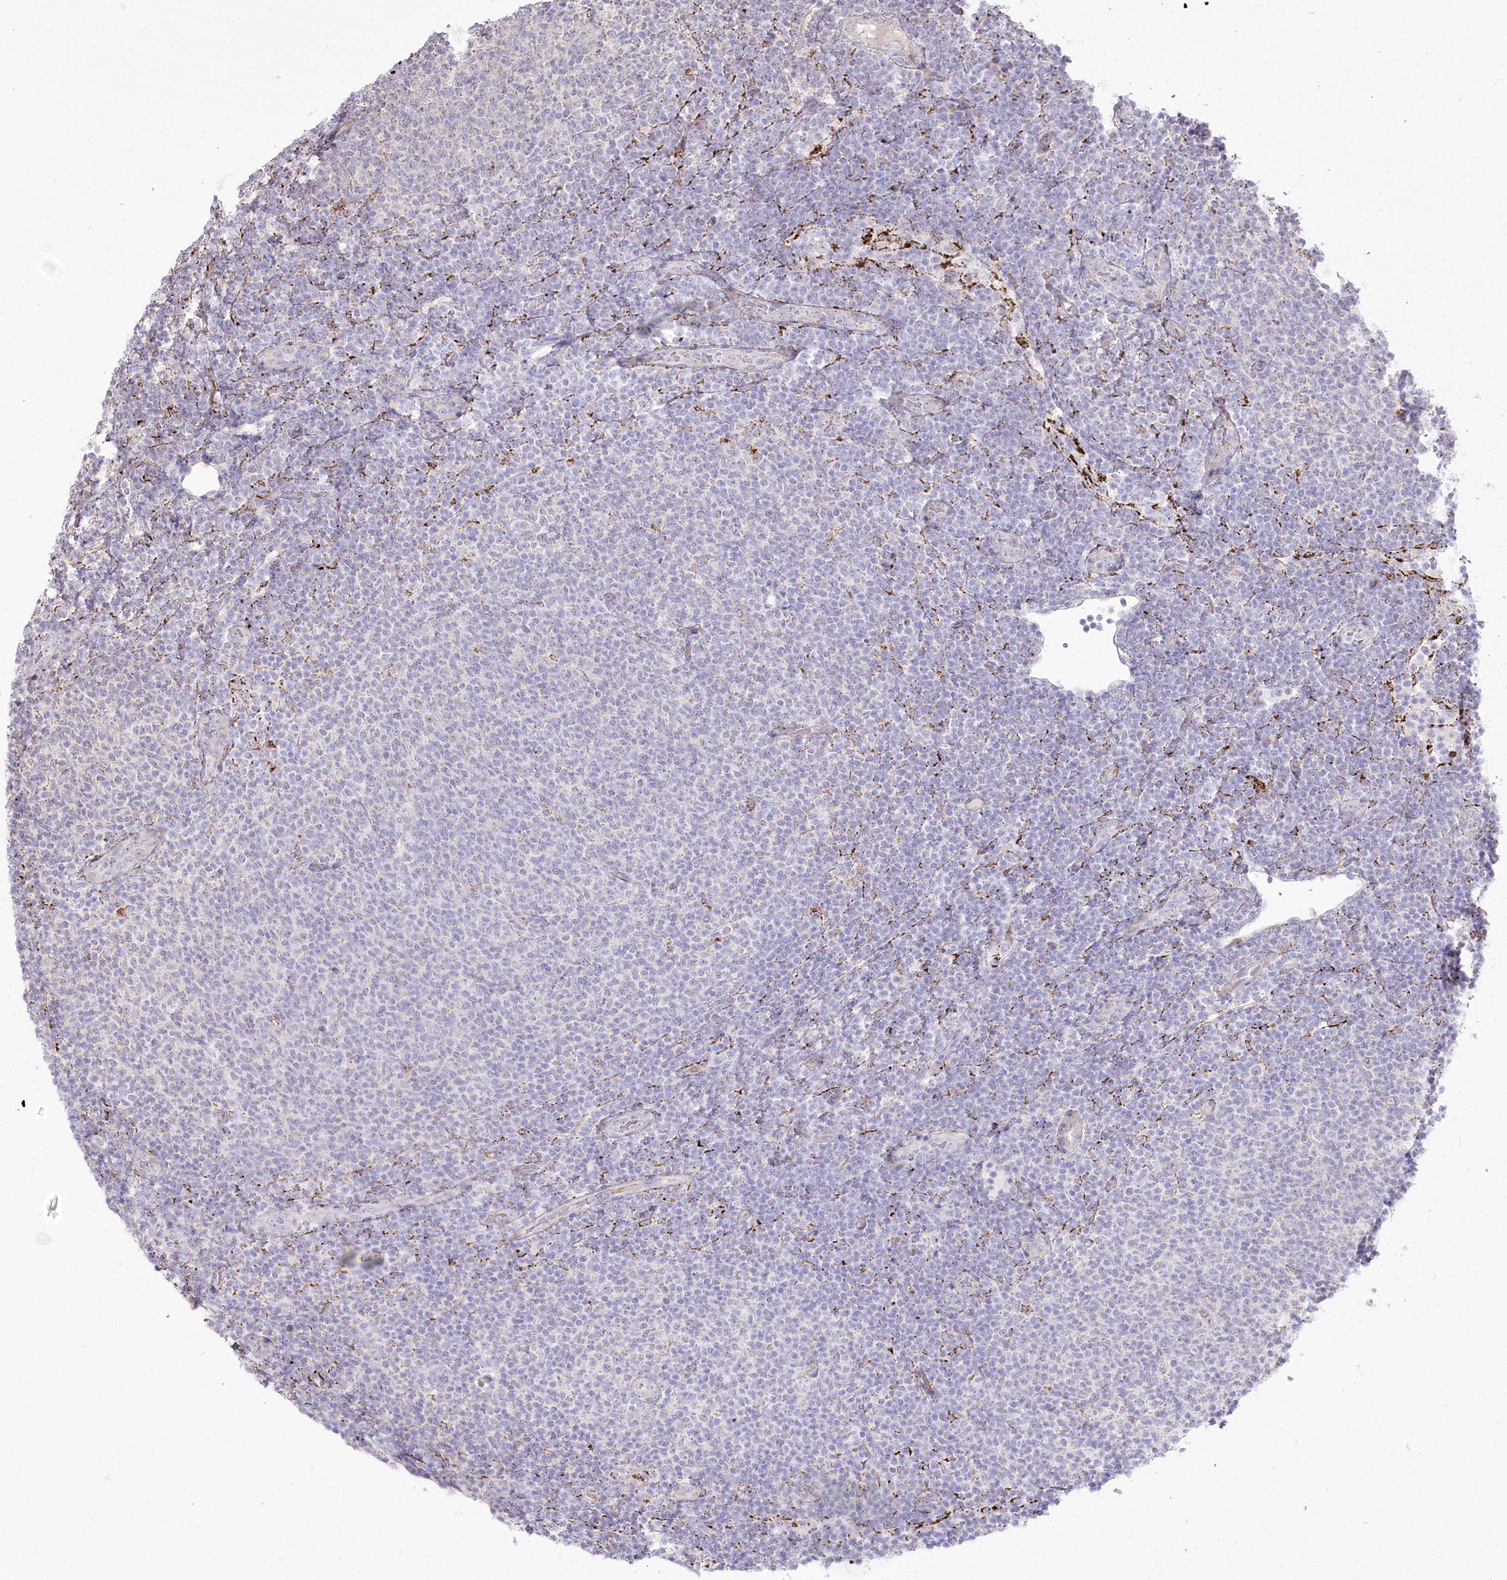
{"staining": {"intensity": "negative", "quantity": "none", "location": "none"}, "tissue": "lymphoma", "cell_type": "Tumor cells", "image_type": "cancer", "snomed": [{"axis": "morphology", "description": "Malignant lymphoma, non-Hodgkin's type, Low grade"}, {"axis": "topography", "description": "Lymph node"}], "caption": "A high-resolution histopathology image shows IHC staining of lymphoma, which displays no significant staining in tumor cells.", "gene": "CEP164", "patient": {"sex": "male", "age": 66}}